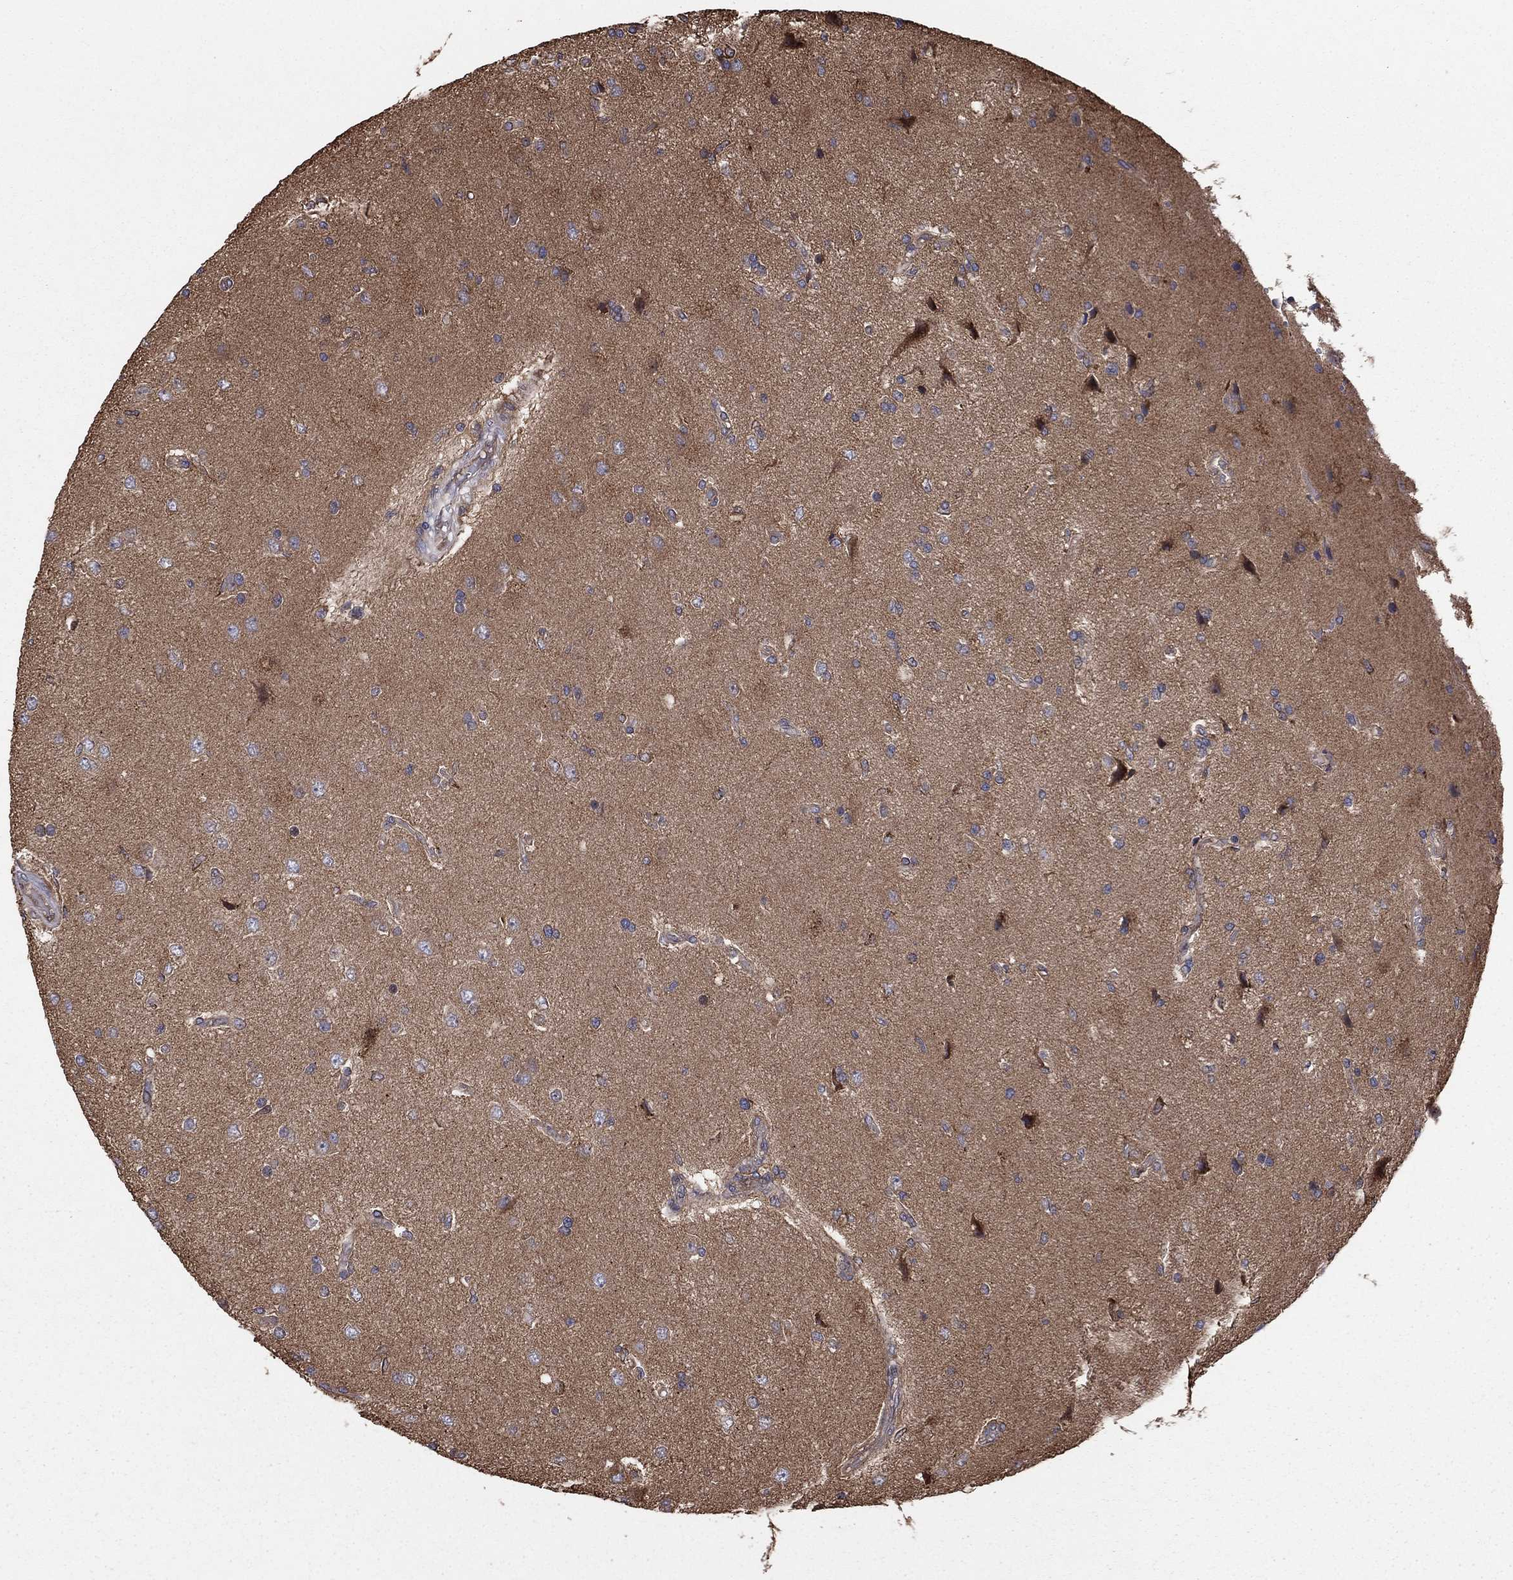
{"staining": {"intensity": "negative", "quantity": "none", "location": "none"}, "tissue": "glioma", "cell_type": "Tumor cells", "image_type": "cancer", "snomed": [{"axis": "morphology", "description": "Glioma, malignant, High grade"}, {"axis": "topography", "description": "Brain"}], "caption": "Tumor cells show no significant protein staining in high-grade glioma (malignant).", "gene": "BABAM2", "patient": {"sex": "male", "age": 56}}